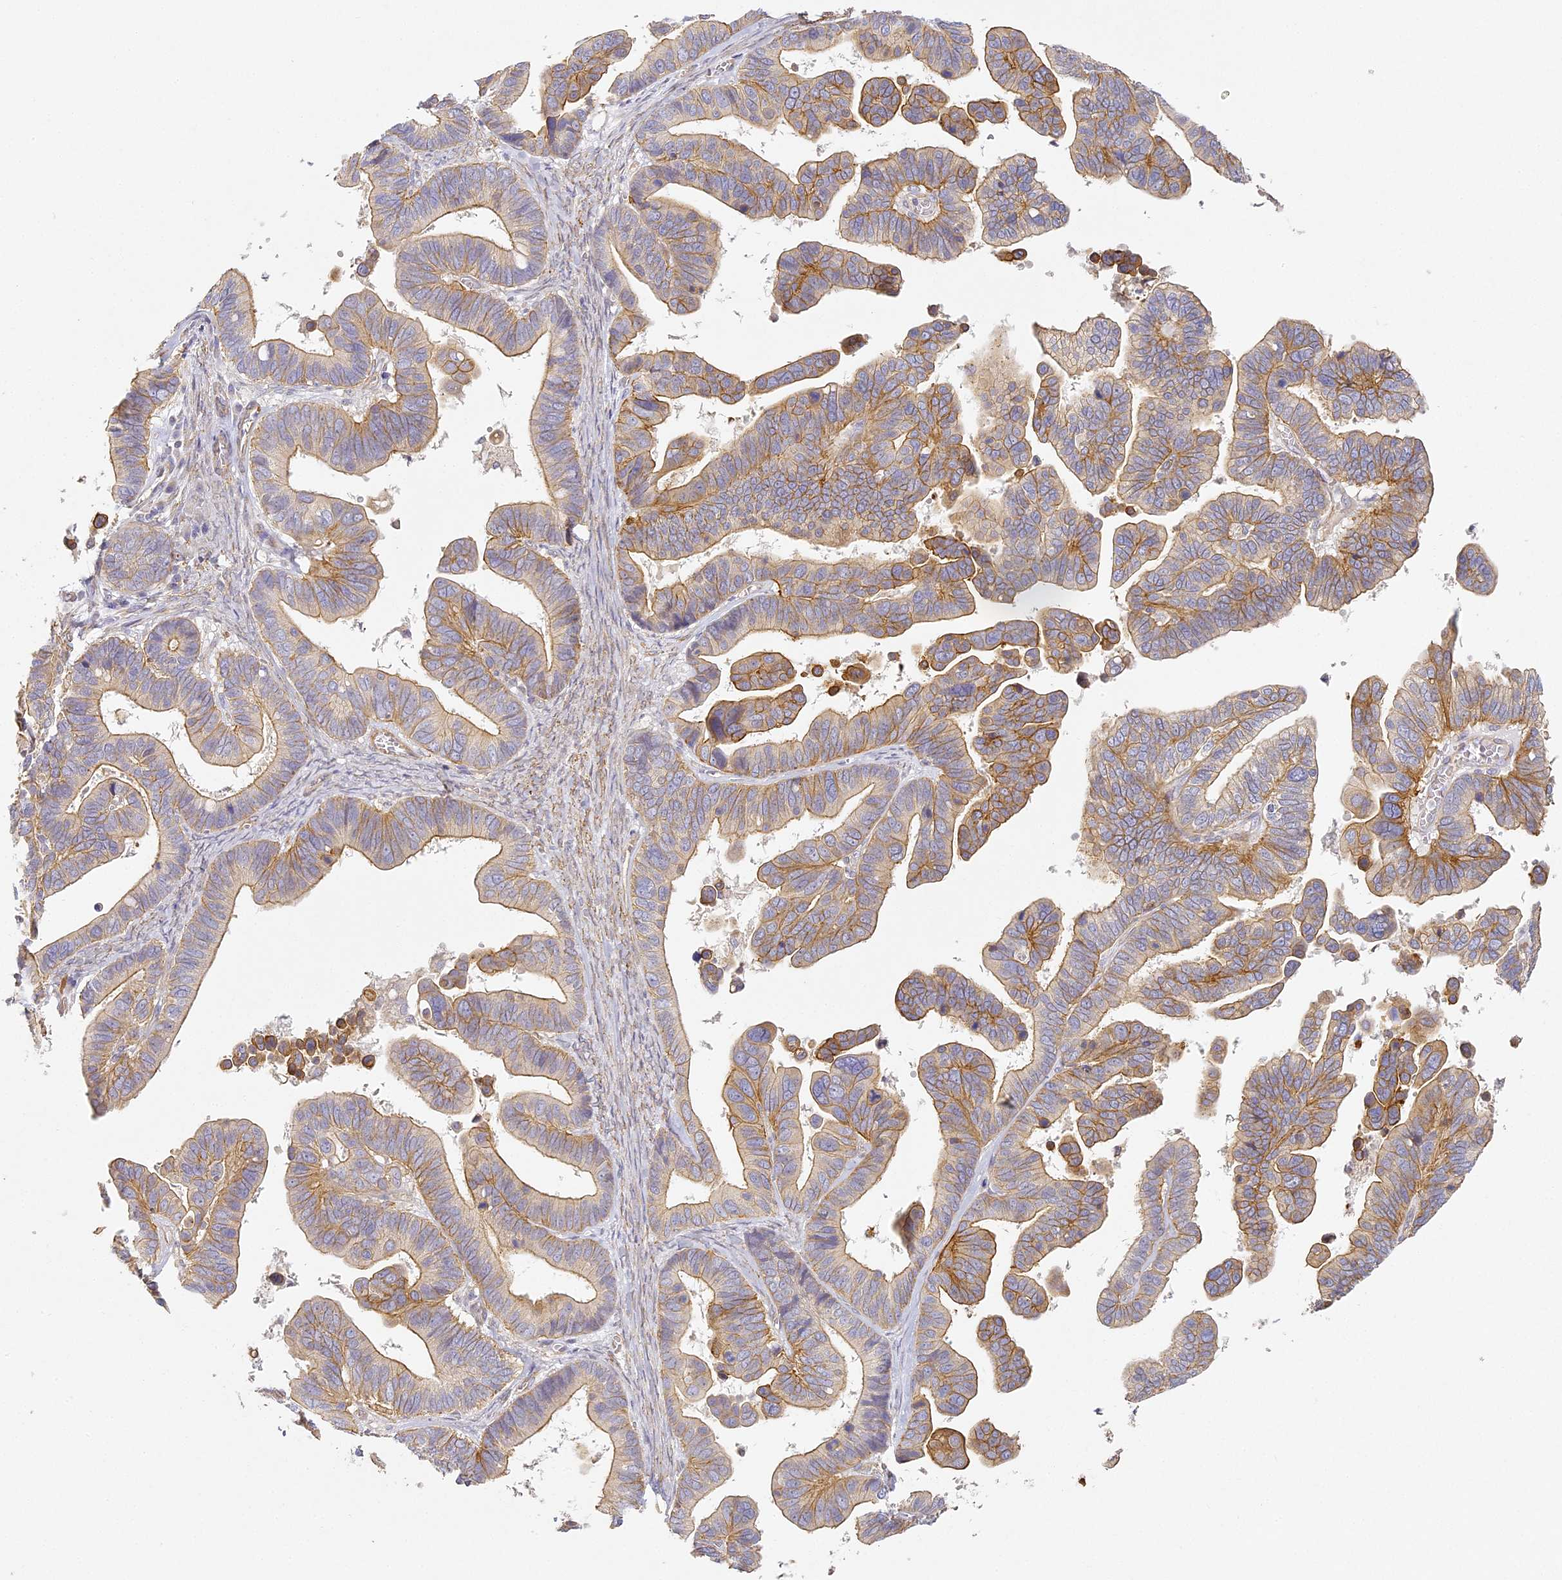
{"staining": {"intensity": "moderate", "quantity": "25%-75%", "location": "cytoplasmic/membranous"}, "tissue": "ovarian cancer", "cell_type": "Tumor cells", "image_type": "cancer", "snomed": [{"axis": "morphology", "description": "Cystadenocarcinoma, serous, NOS"}, {"axis": "topography", "description": "Ovary"}], "caption": "Ovarian serous cystadenocarcinoma stained with a protein marker reveals moderate staining in tumor cells.", "gene": "MED28", "patient": {"sex": "female", "age": 56}}